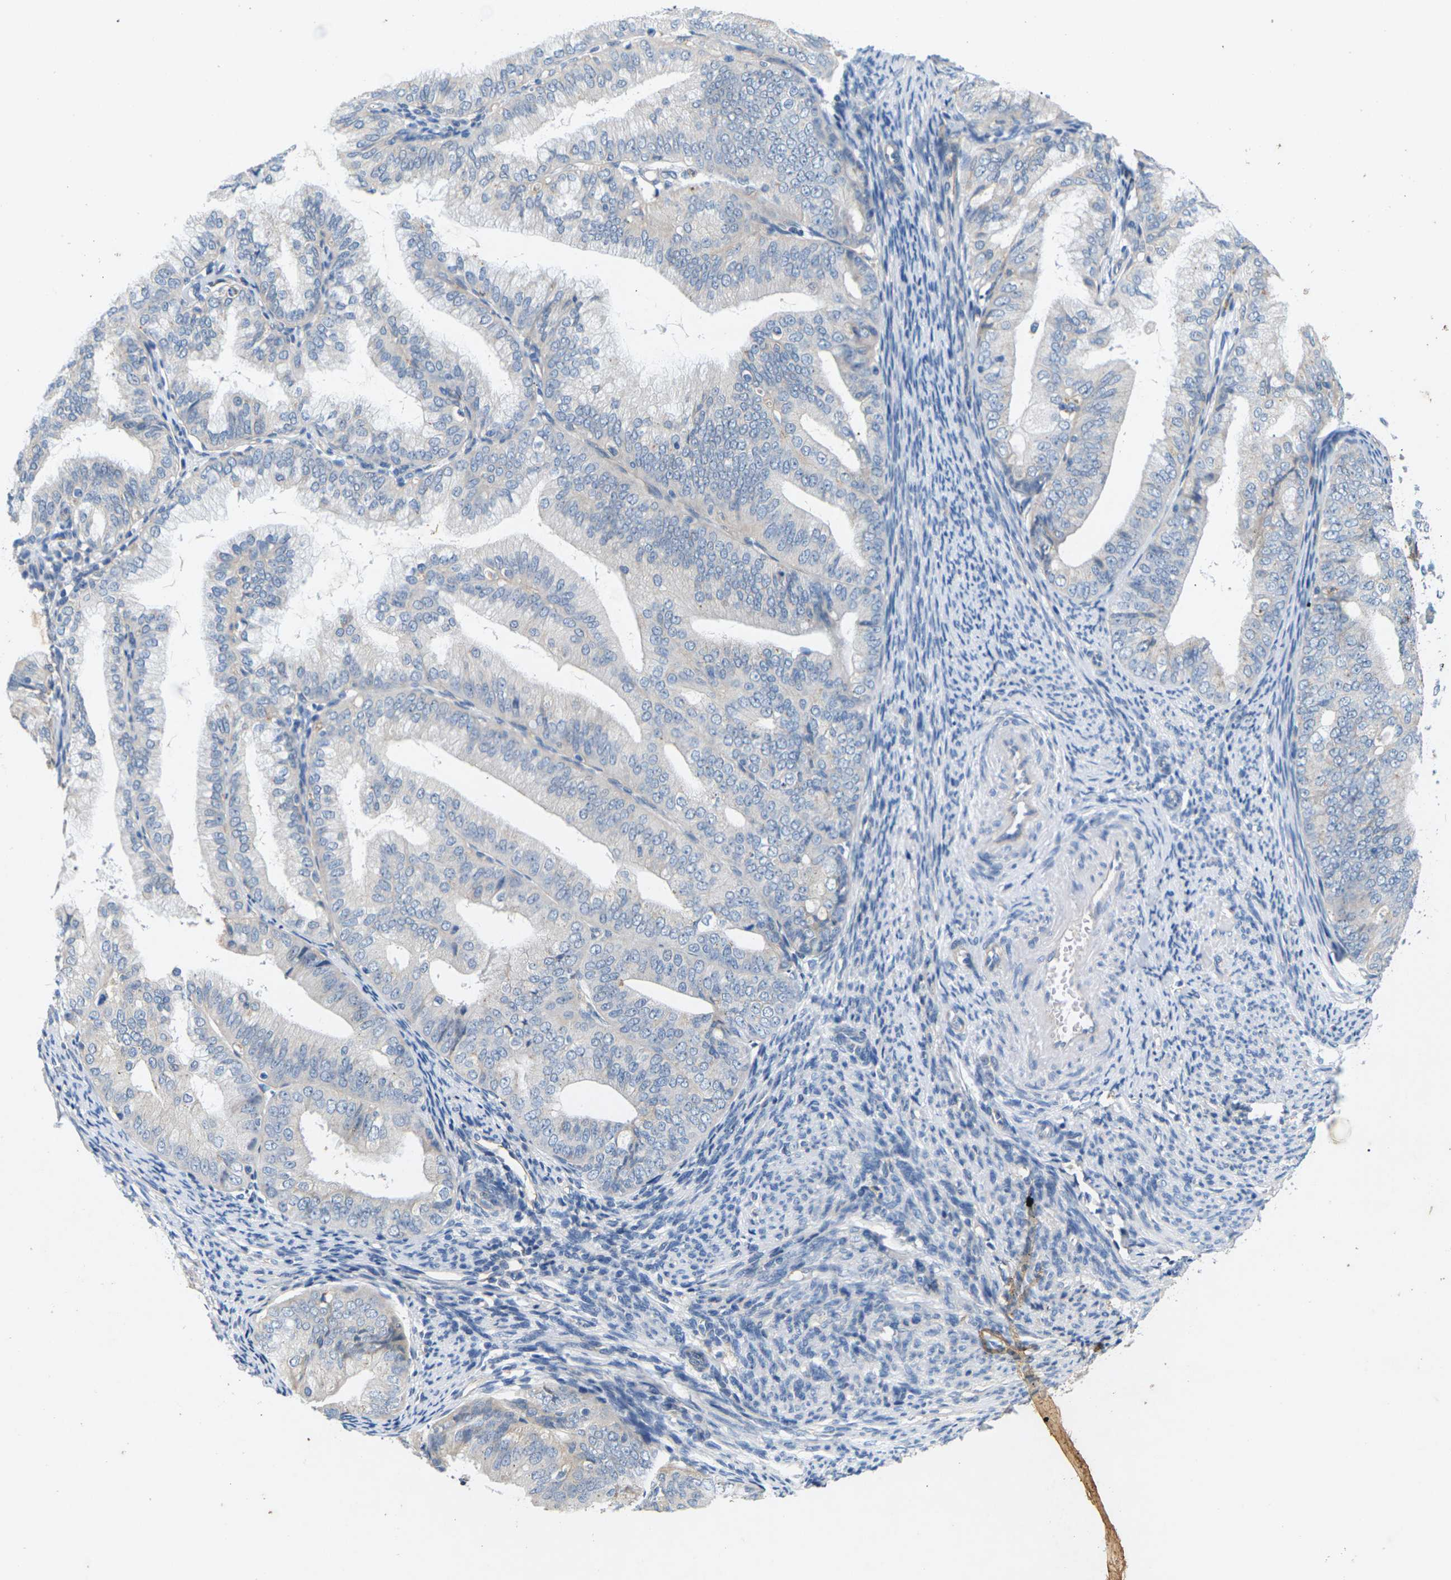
{"staining": {"intensity": "negative", "quantity": "none", "location": "none"}, "tissue": "endometrial cancer", "cell_type": "Tumor cells", "image_type": "cancer", "snomed": [{"axis": "morphology", "description": "Adenocarcinoma, NOS"}, {"axis": "topography", "description": "Endometrium"}], "caption": "This image is of endometrial cancer (adenocarcinoma) stained with immunohistochemistry (IHC) to label a protein in brown with the nuclei are counter-stained blue. There is no staining in tumor cells.", "gene": "ITGA5", "patient": {"sex": "female", "age": 63}}